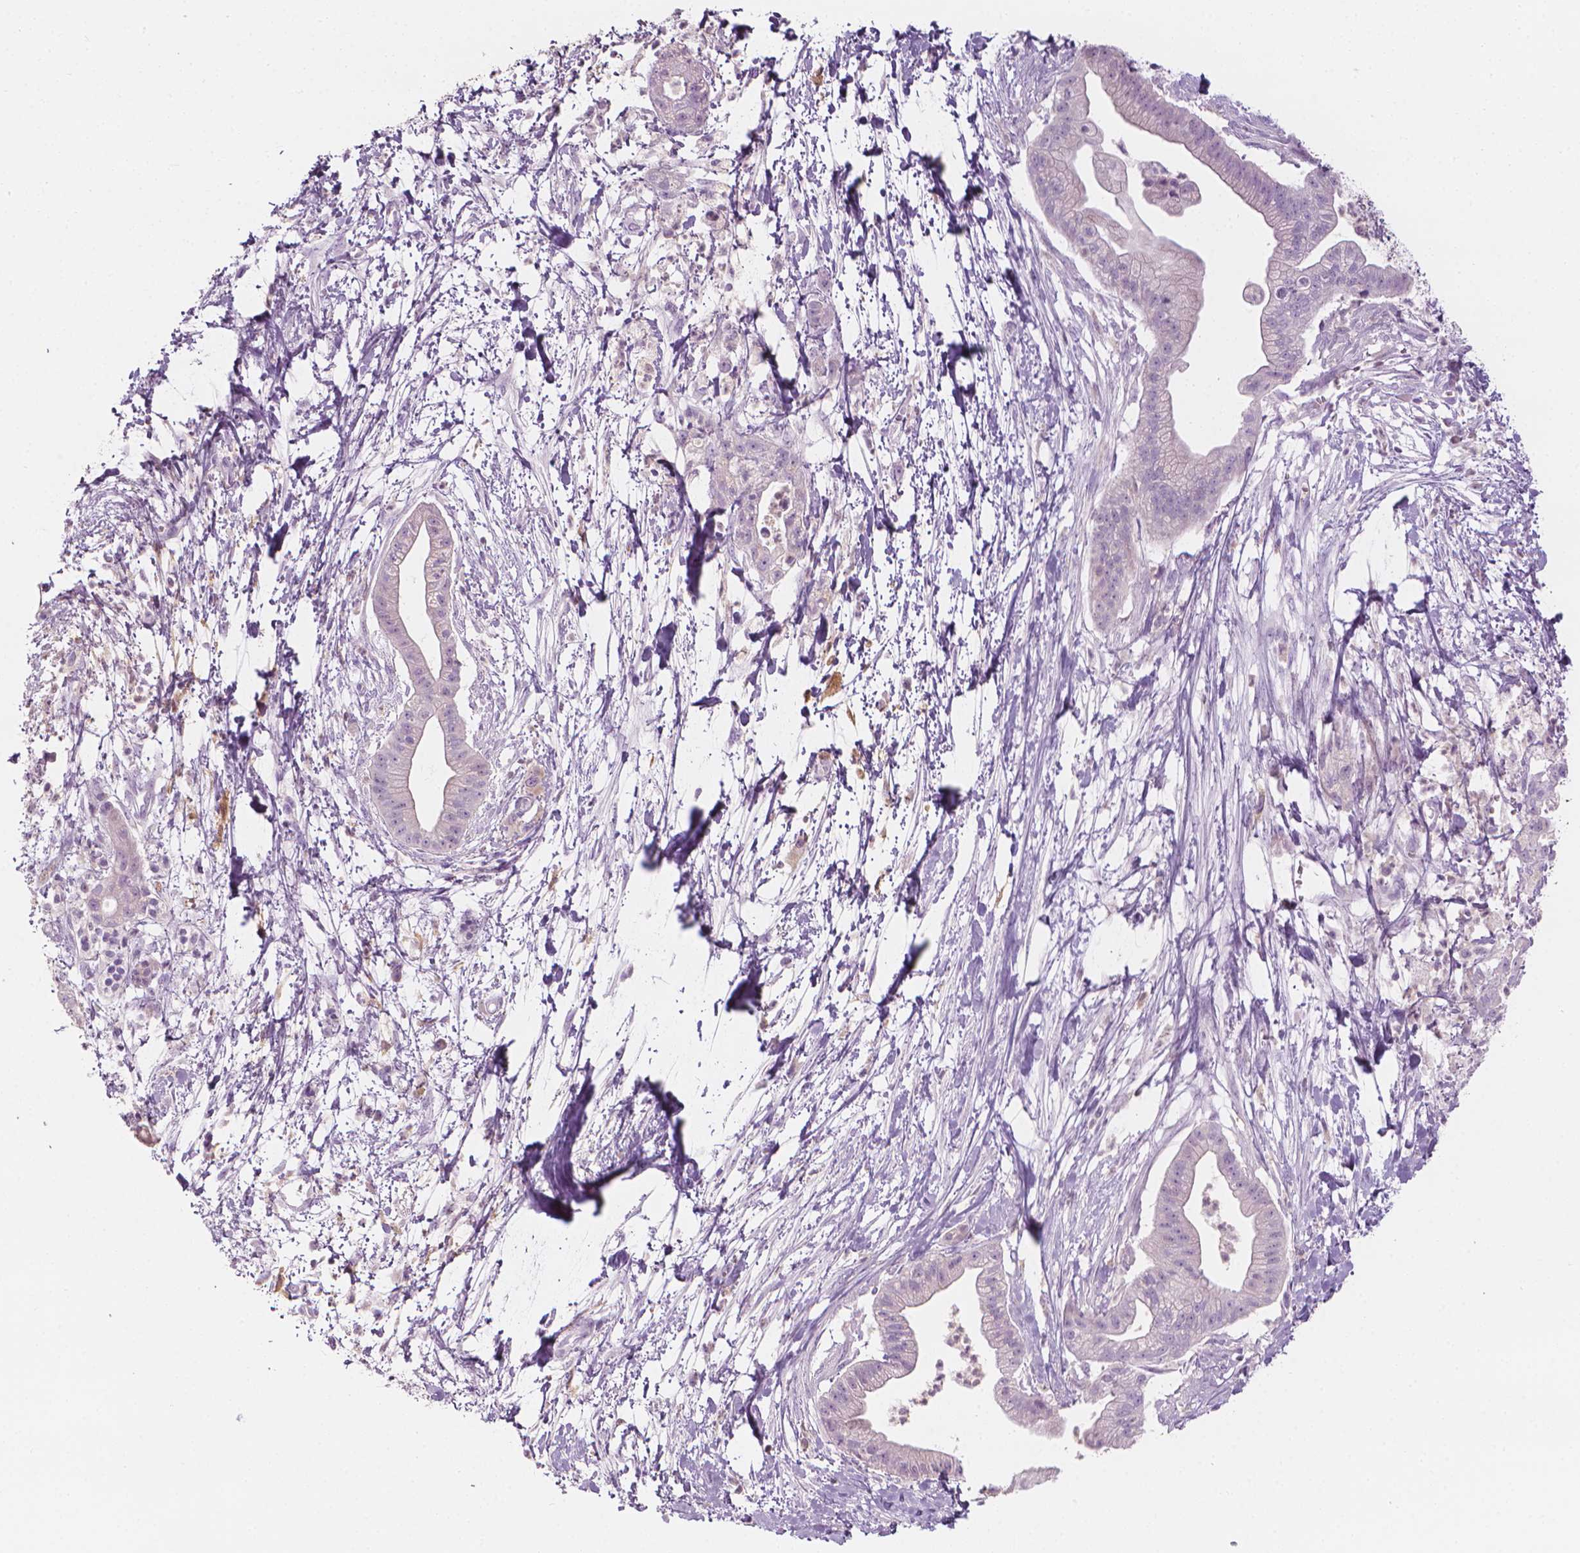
{"staining": {"intensity": "negative", "quantity": "none", "location": "none"}, "tissue": "pancreatic cancer", "cell_type": "Tumor cells", "image_type": "cancer", "snomed": [{"axis": "morphology", "description": "Normal tissue, NOS"}, {"axis": "morphology", "description": "Adenocarcinoma, NOS"}, {"axis": "topography", "description": "Lymph node"}, {"axis": "topography", "description": "Pancreas"}], "caption": "This is an immunohistochemistry photomicrograph of human pancreatic cancer (adenocarcinoma). There is no expression in tumor cells.", "gene": "SHMT1", "patient": {"sex": "female", "age": 58}}